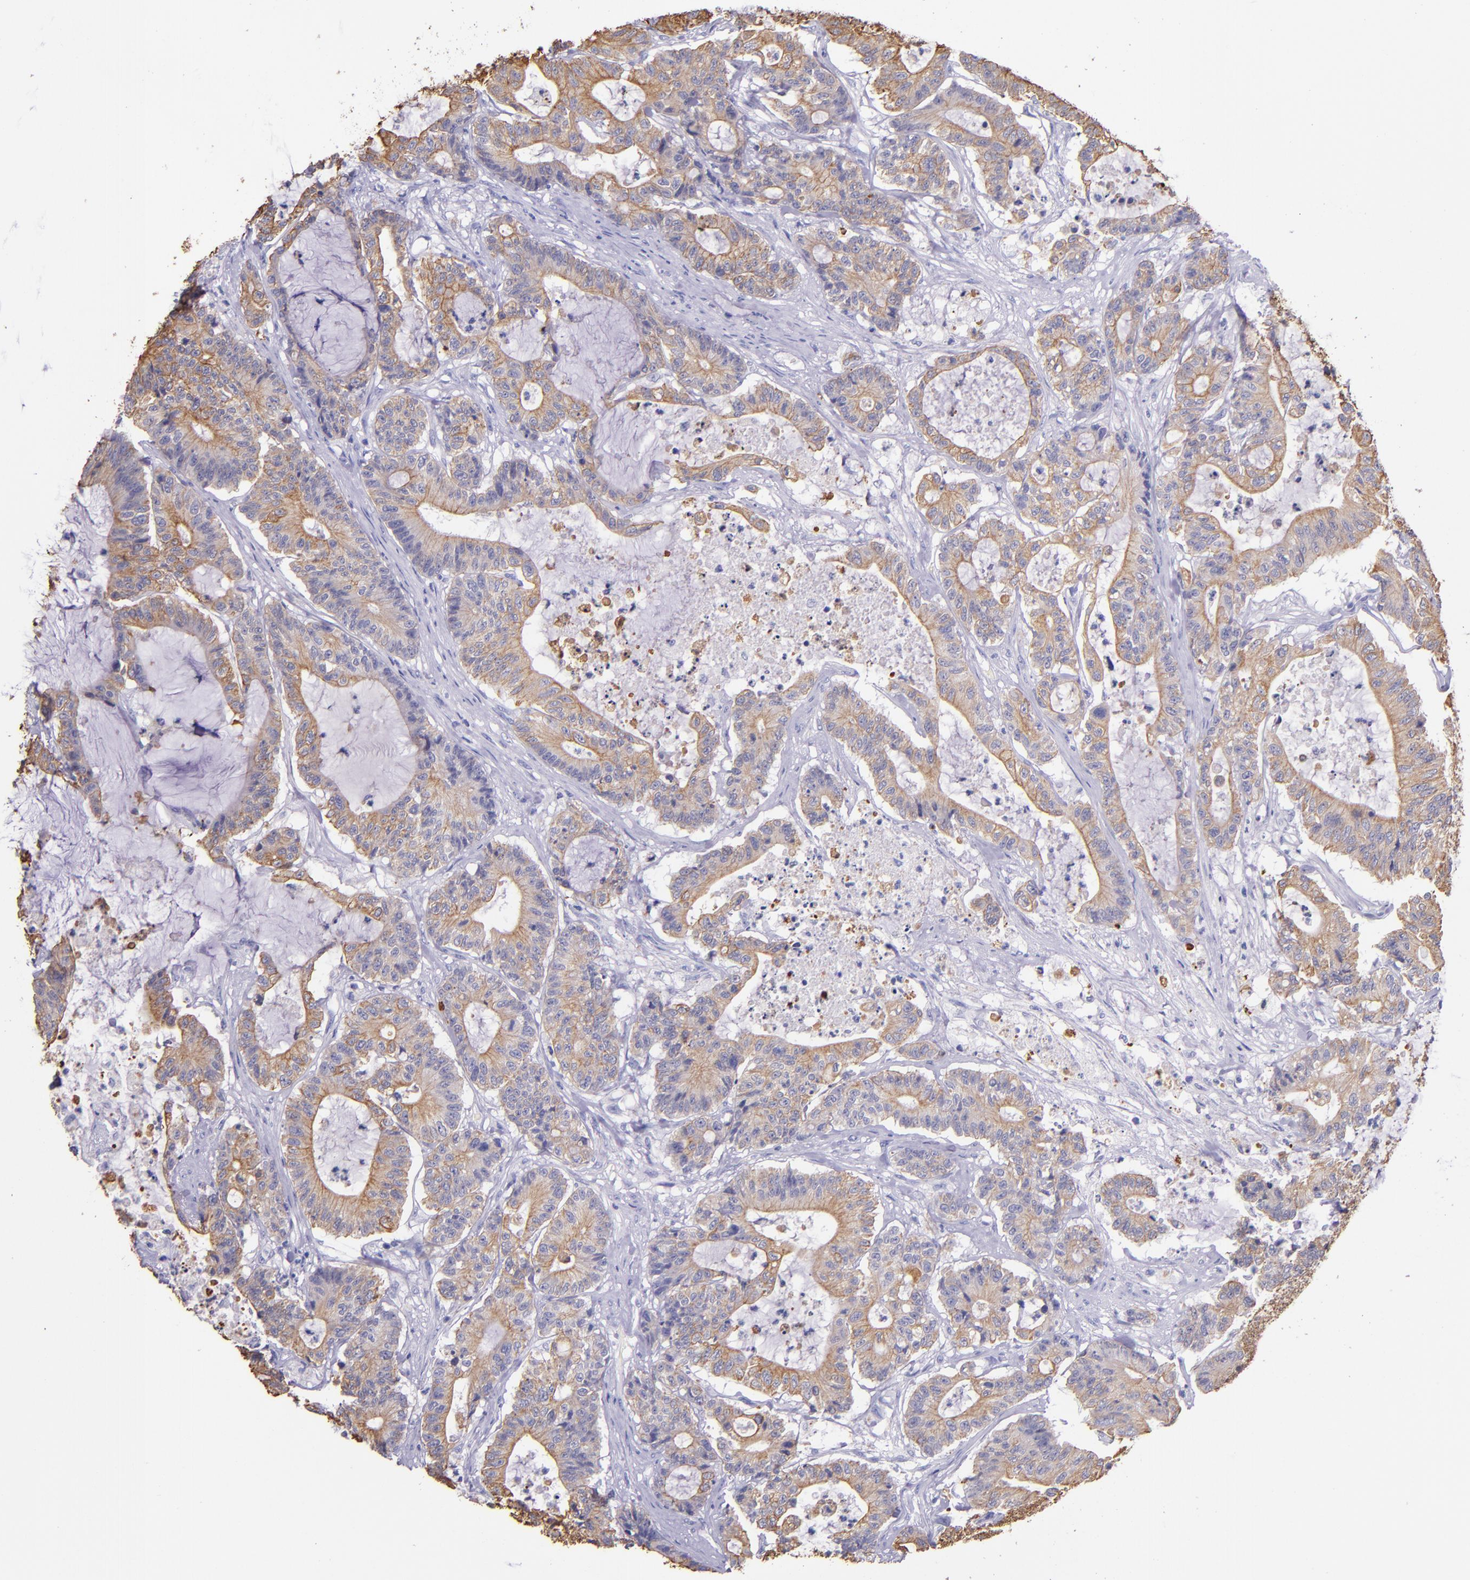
{"staining": {"intensity": "moderate", "quantity": ">75%", "location": "cytoplasmic/membranous"}, "tissue": "colorectal cancer", "cell_type": "Tumor cells", "image_type": "cancer", "snomed": [{"axis": "morphology", "description": "Adenocarcinoma, NOS"}, {"axis": "topography", "description": "Colon"}], "caption": "Immunohistochemical staining of human colorectal cancer shows medium levels of moderate cytoplasmic/membranous protein staining in about >75% of tumor cells. (DAB IHC, brown staining for protein, blue staining for nuclei).", "gene": "KRT4", "patient": {"sex": "female", "age": 84}}